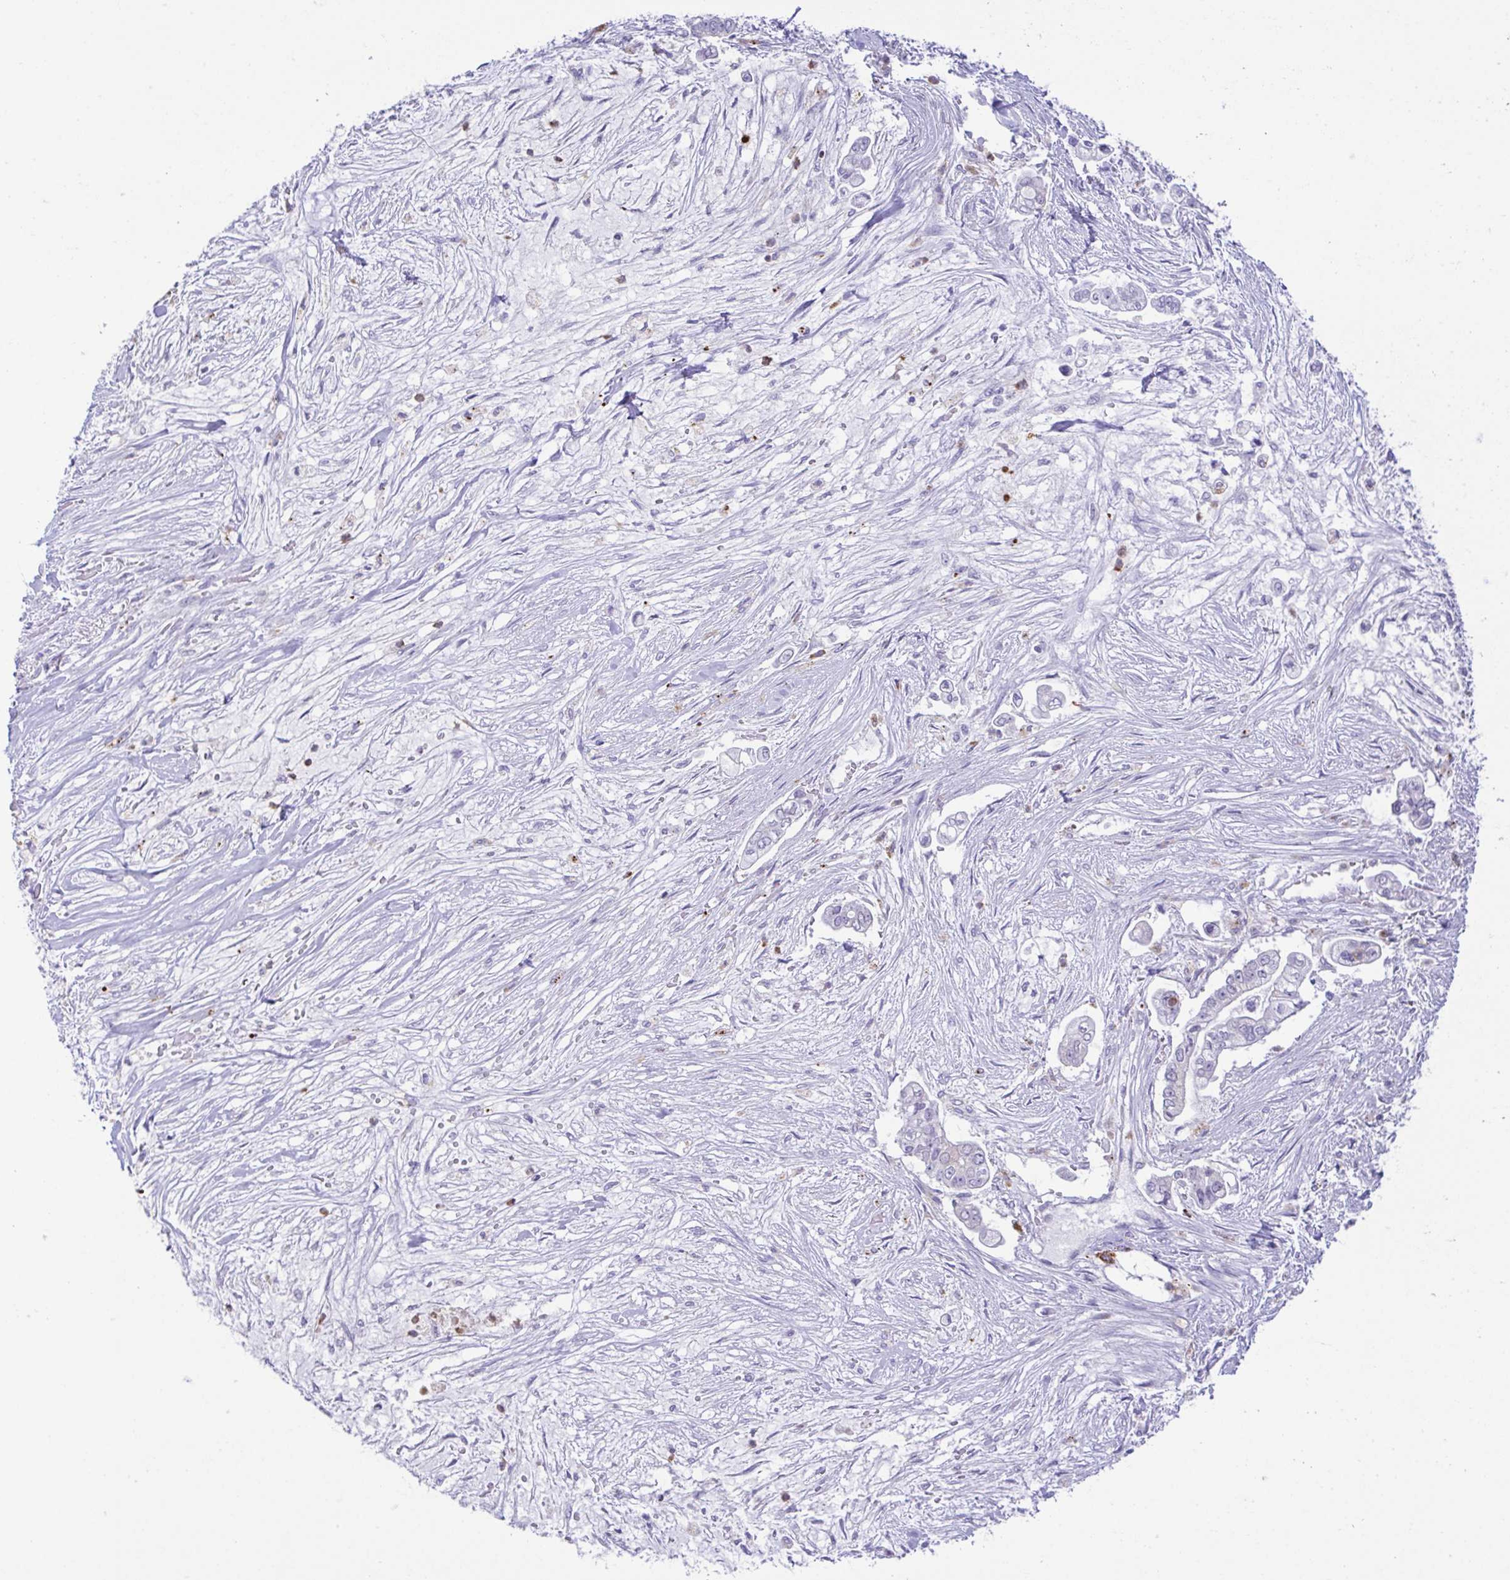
{"staining": {"intensity": "negative", "quantity": "none", "location": "none"}, "tissue": "pancreatic cancer", "cell_type": "Tumor cells", "image_type": "cancer", "snomed": [{"axis": "morphology", "description": "Adenocarcinoma, NOS"}, {"axis": "topography", "description": "Pancreas"}], "caption": "A histopathology image of human pancreatic adenocarcinoma is negative for staining in tumor cells.", "gene": "PGLYRP1", "patient": {"sex": "female", "age": 69}}